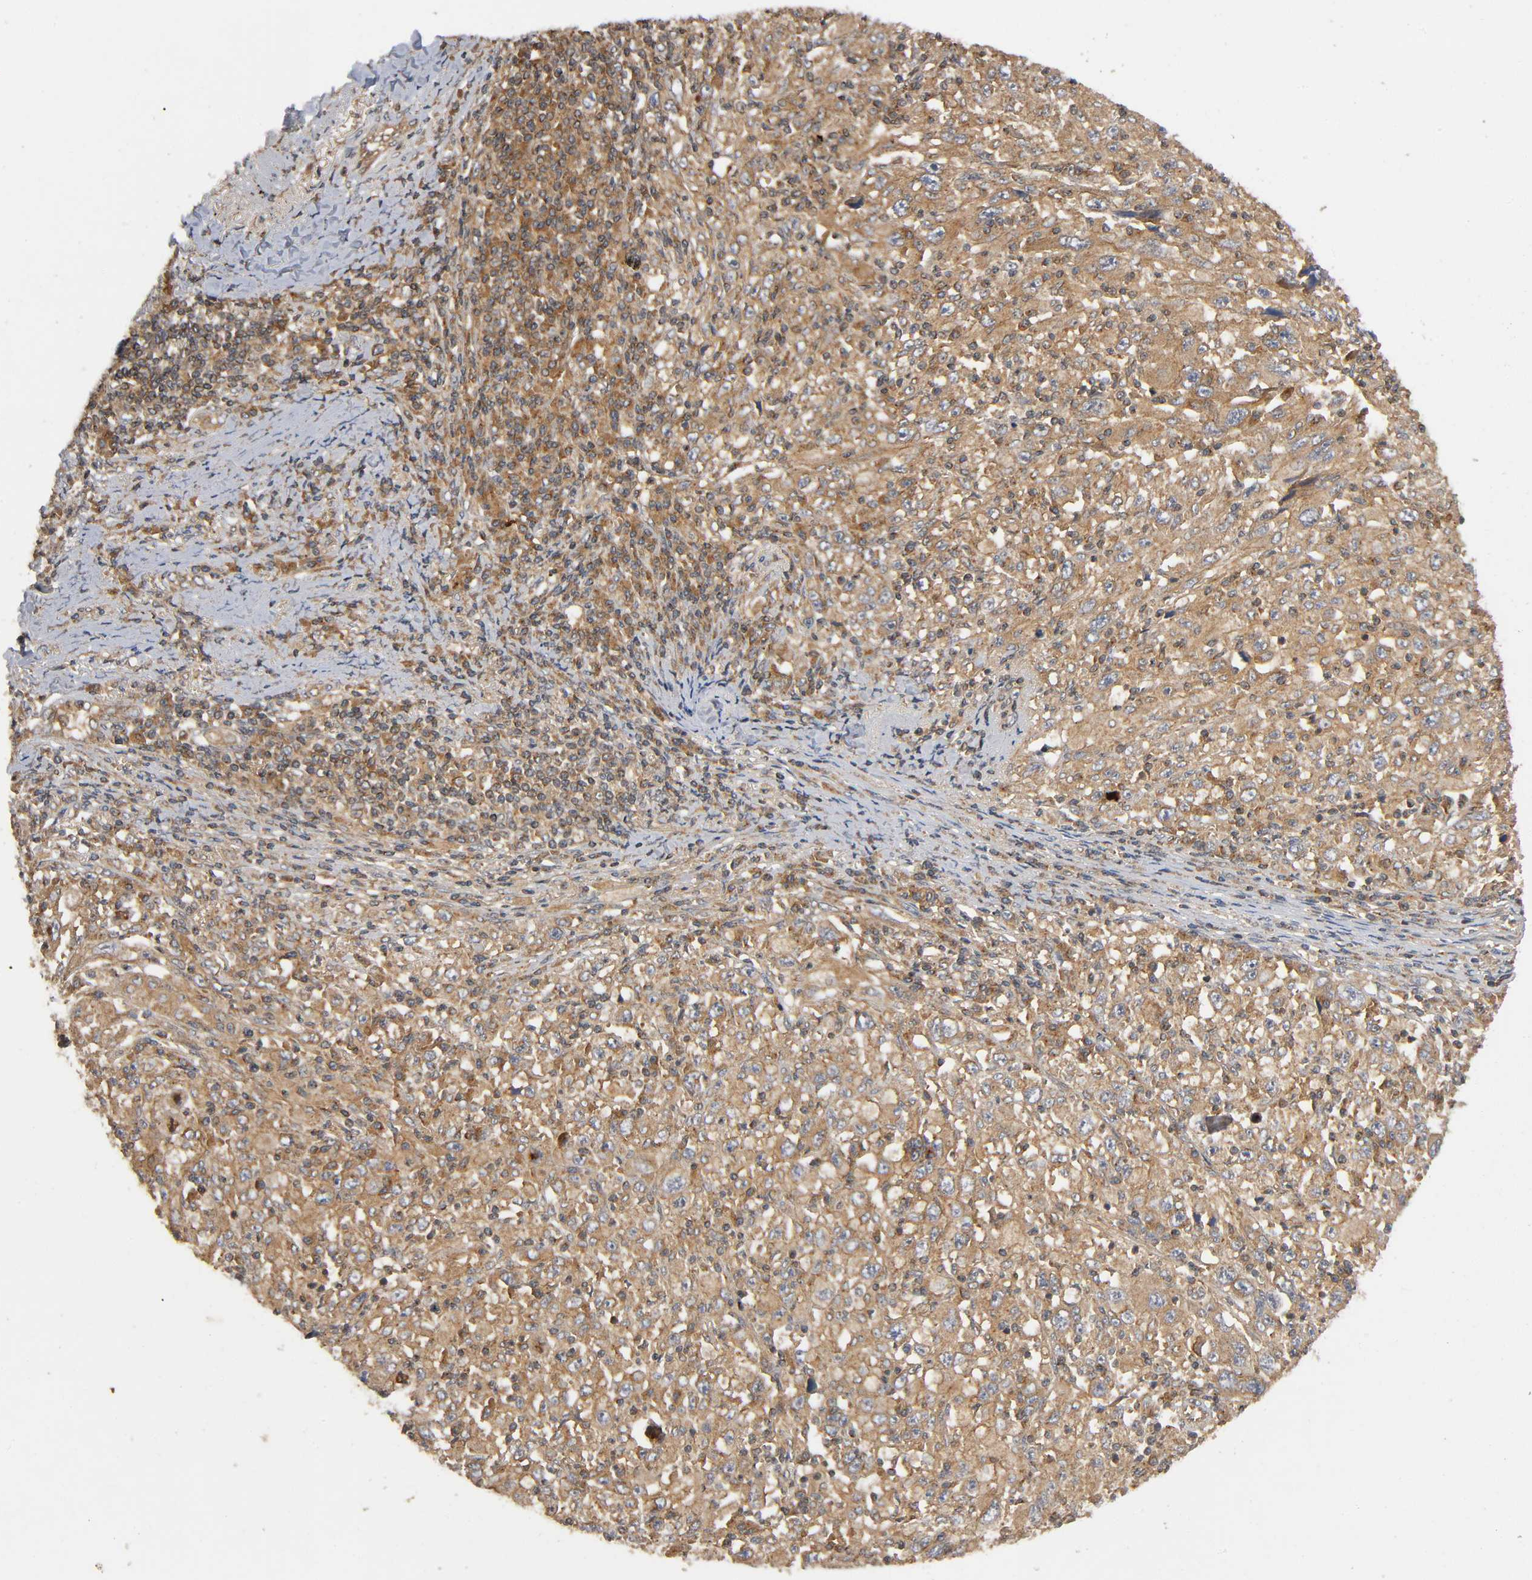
{"staining": {"intensity": "moderate", "quantity": ">75%", "location": "cytoplasmic/membranous"}, "tissue": "melanoma", "cell_type": "Tumor cells", "image_type": "cancer", "snomed": [{"axis": "morphology", "description": "Malignant melanoma, Metastatic site"}, {"axis": "topography", "description": "Skin"}], "caption": "Human malignant melanoma (metastatic site) stained for a protein (brown) exhibits moderate cytoplasmic/membranous positive positivity in about >75% of tumor cells.", "gene": "IKBKB", "patient": {"sex": "female", "age": 56}}